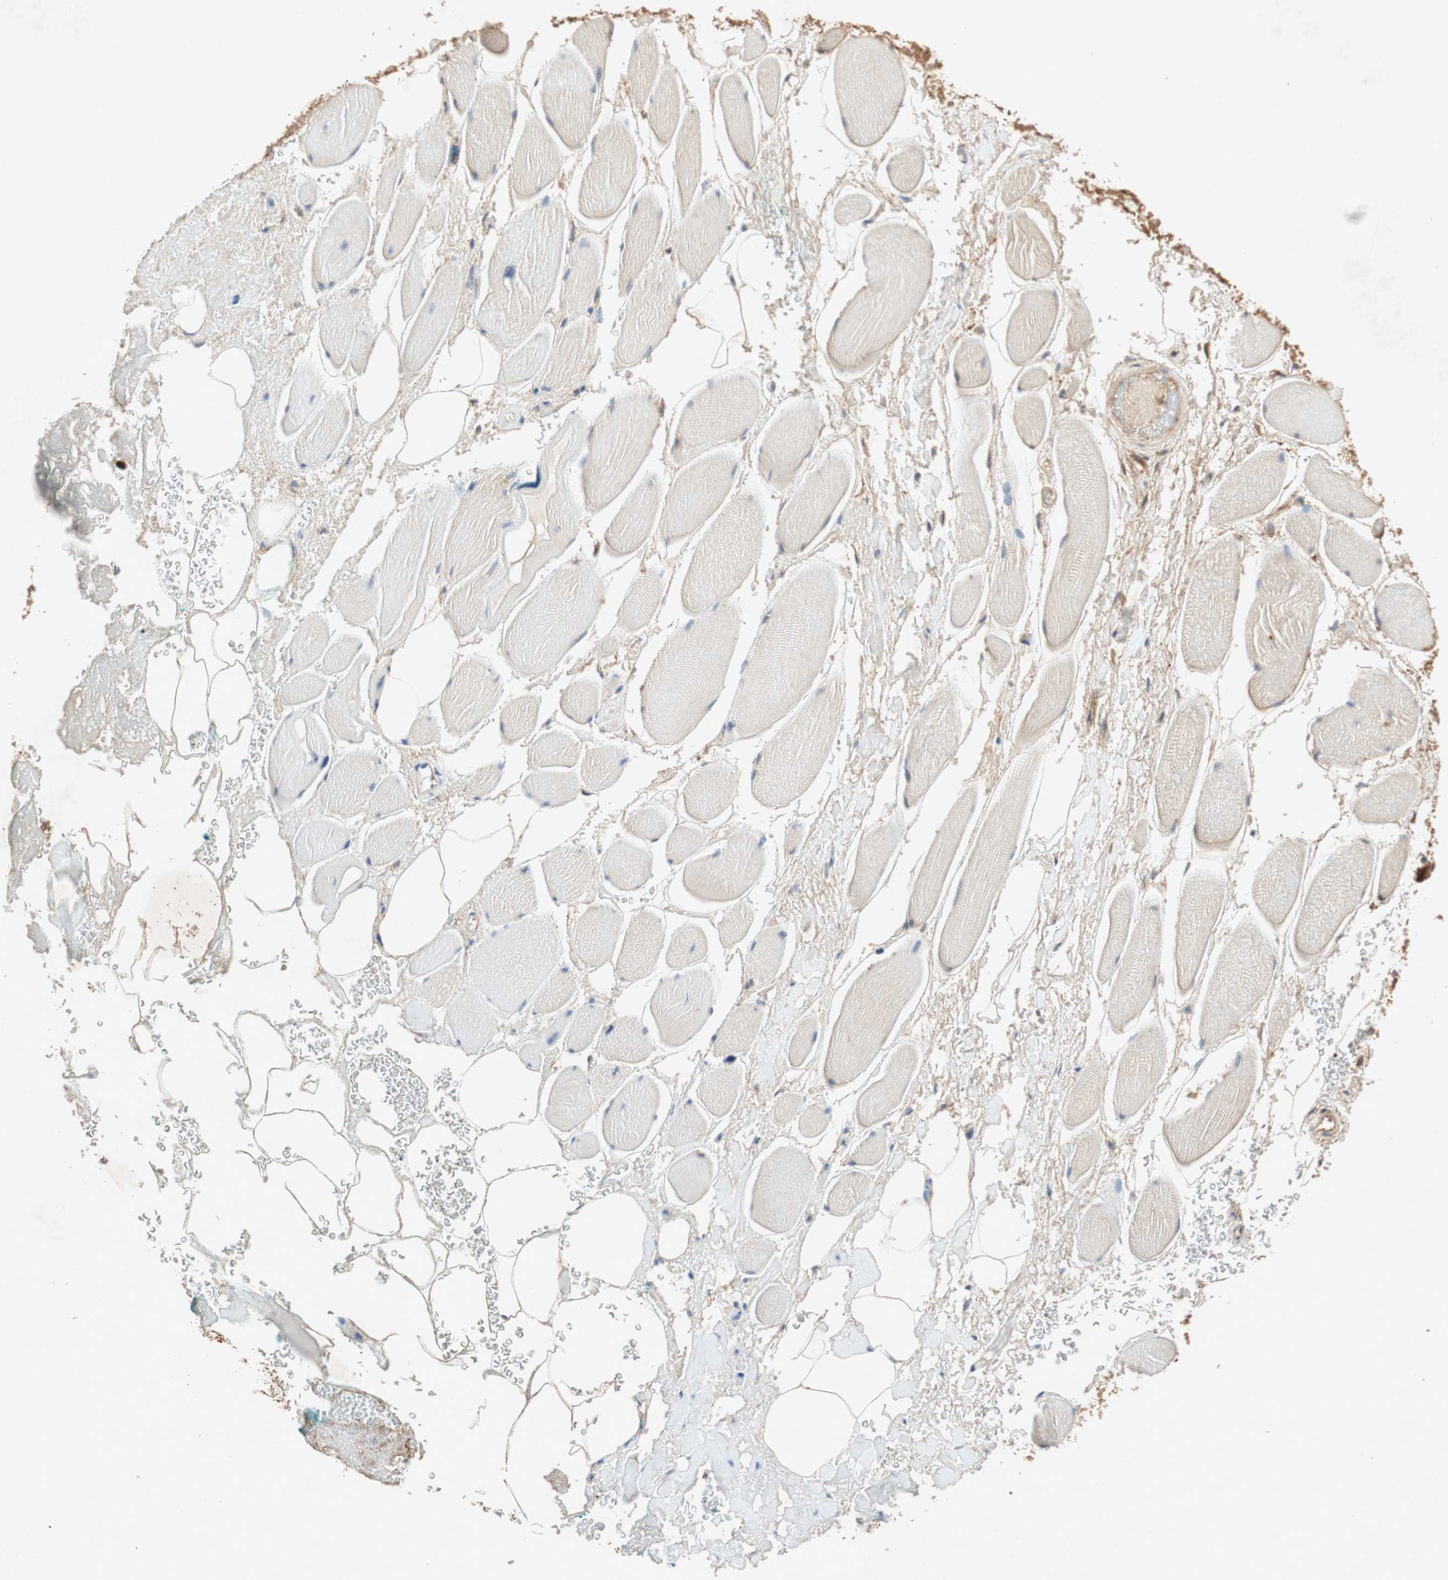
{"staining": {"intensity": "strong", "quantity": ">75%", "location": "cytoplasmic/membranous"}, "tissue": "adipose tissue", "cell_type": "Adipocytes", "image_type": "normal", "snomed": [{"axis": "morphology", "description": "Normal tissue, NOS"}, {"axis": "topography", "description": "Soft tissue"}, {"axis": "topography", "description": "Peripheral nerve tissue"}], "caption": "DAB (3,3'-diaminobenzidine) immunohistochemical staining of unremarkable human adipose tissue demonstrates strong cytoplasmic/membranous protein staining in approximately >75% of adipocytes.", "gene": "TUBB", "patient": {"sex": "female", "age": 71}}